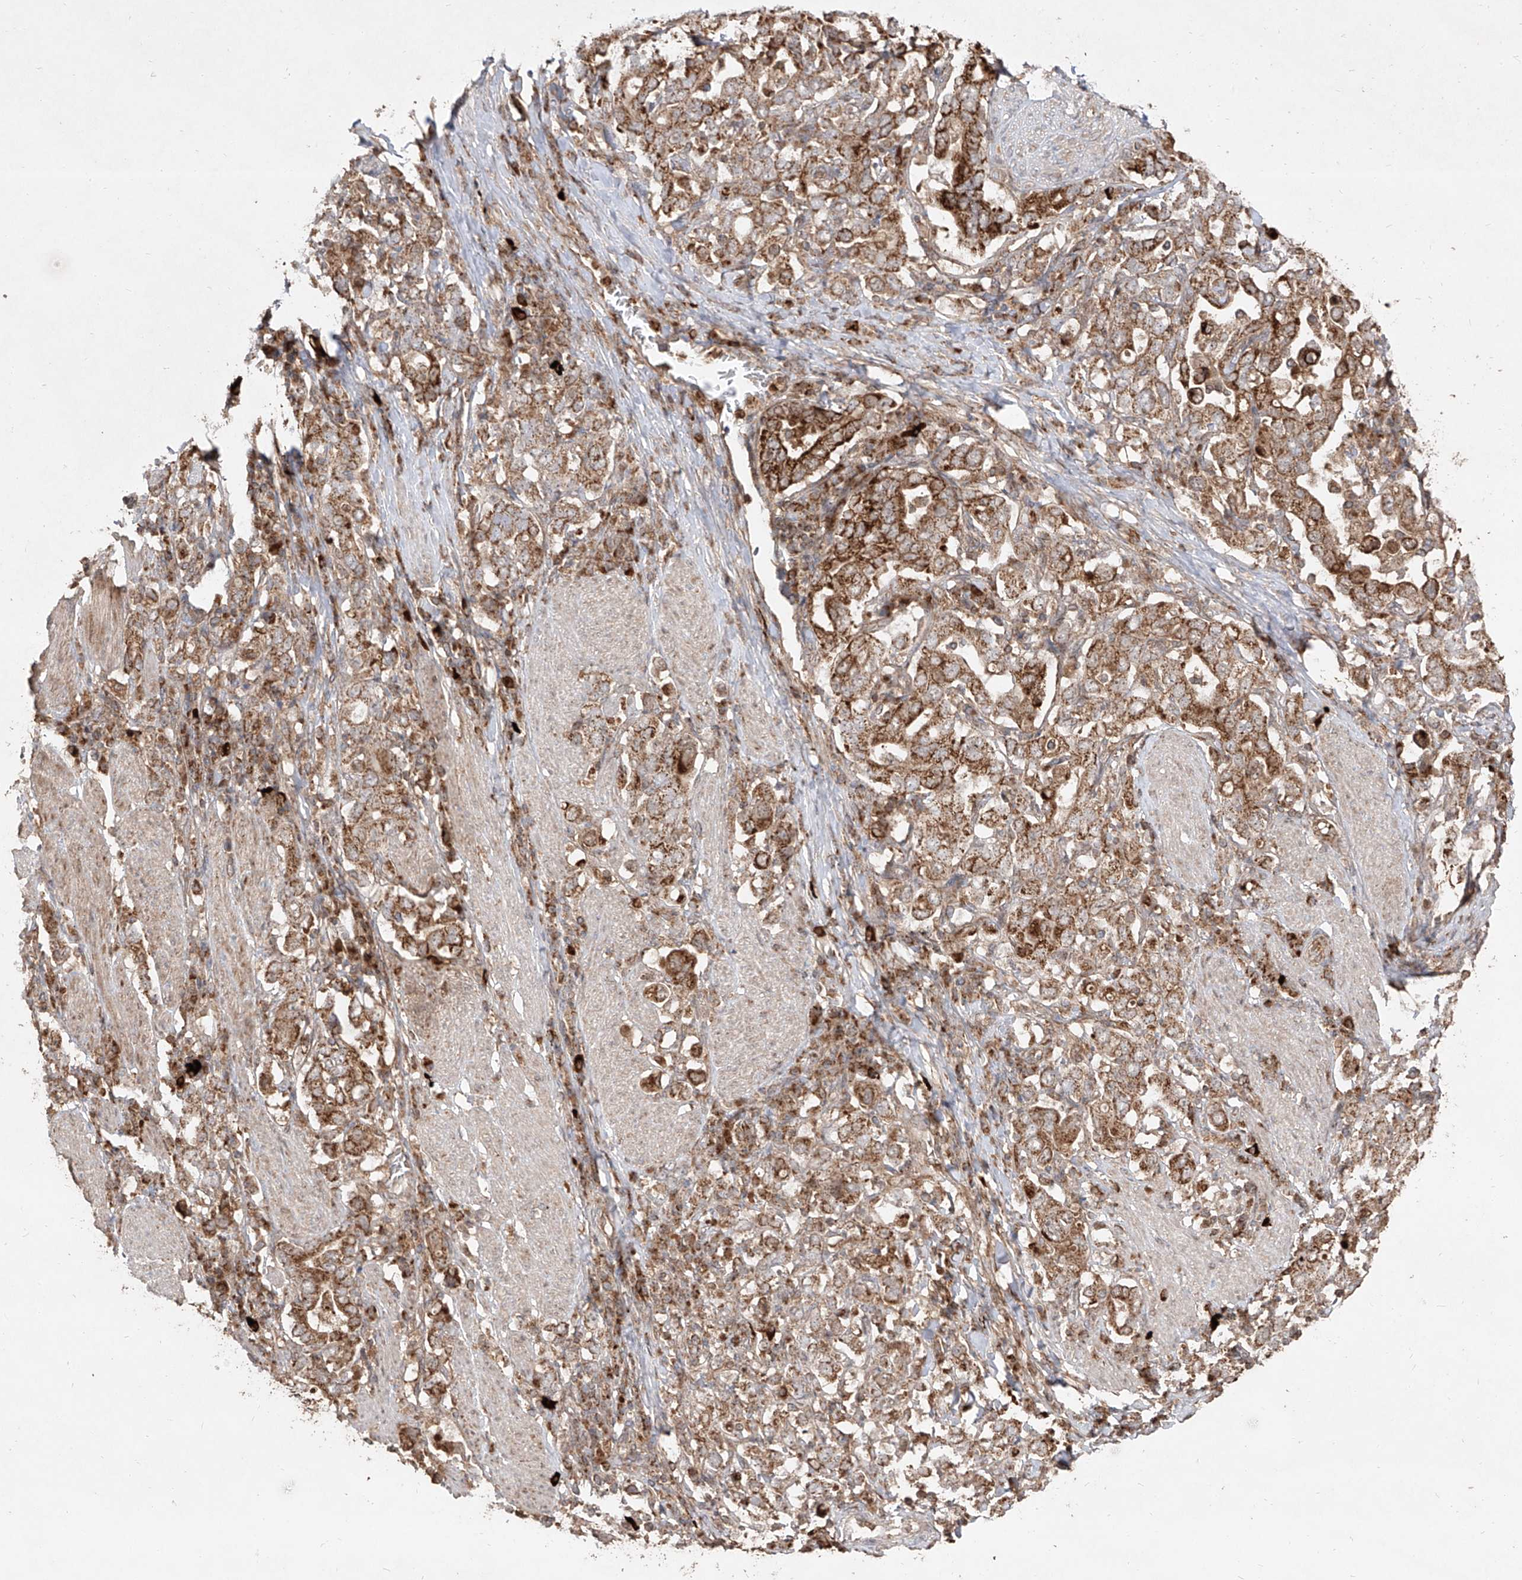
{"staining": {"intensity": "moderate", "quantity": ">75%", "location": "cytoplasmic/membranous"}, "tissue": "stomach cancer", "cell_type": "Tumor cells", "image_type": "cancer", "snomed": [{"axis": "morphology", "description": "Adenocarcinoma, NOS"}, {"axis": "topography", "description": "Stomach, upper"}], "caption": "Immunohistochemical staining of stomach cancer demonstrates medium levels of moderate cytoplasmic/membranous protein expression in about >75% of tumor cells.", "gene": "AIM2", "patient": {"sex": "male", "age": 62}}